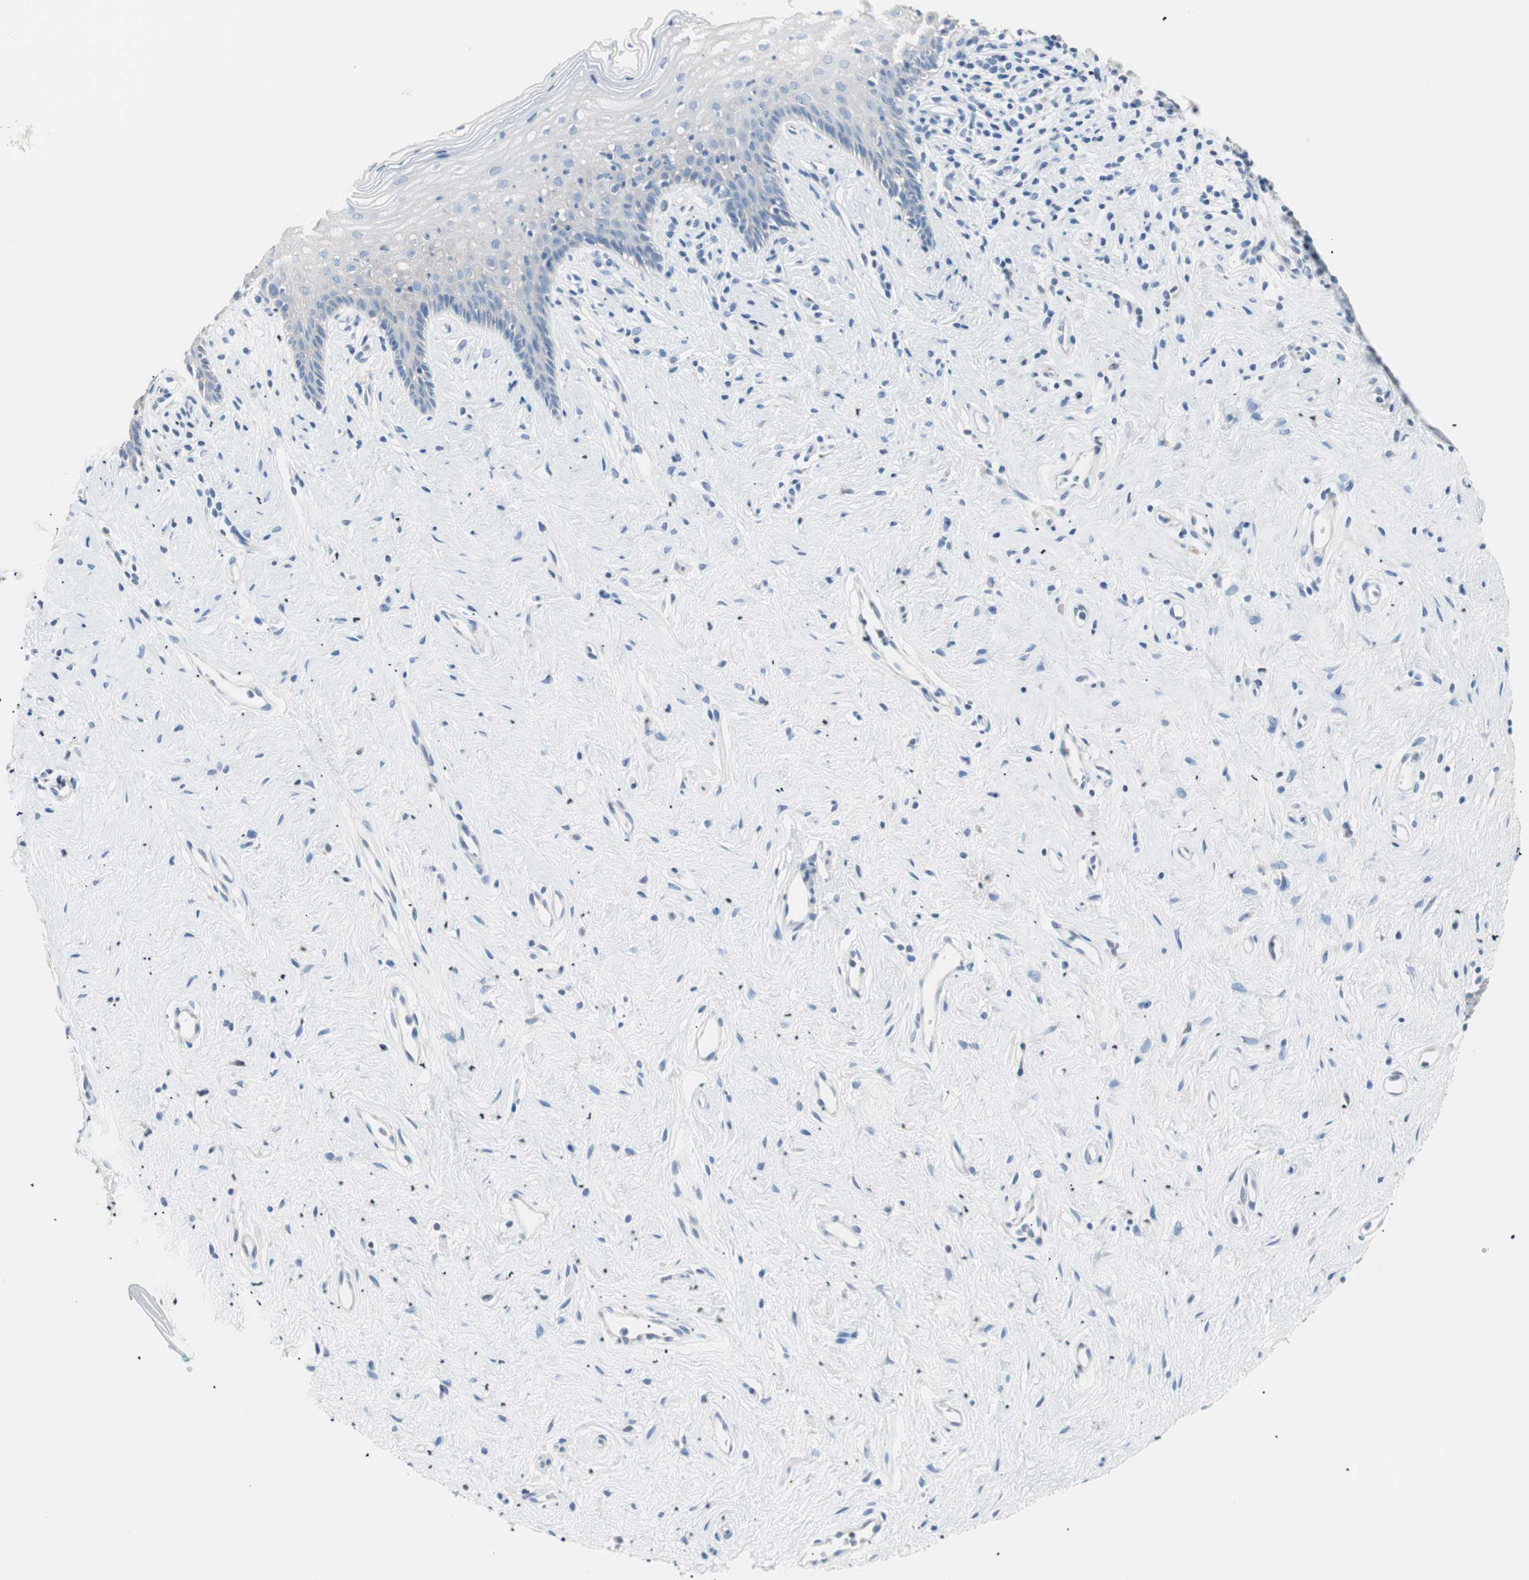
{"staining": {"intensity": "negative", "quantity": "none", "location": "none"}, "tissue": "vagina", "cell_type": "Squamous epithelial cells", "image_type": "normal", "snomed": [{"axis": "morphology", "description": "Normal tissue, NOS"}, {"axis": "topography", "description": "Vagina"}], "caption": "Immunohistochemical staining of normal vagina demonstrates no significant expression in squamous epithelial cells.", "gene": "VIL1", "patient": {"sex": "female", "age": 44}}